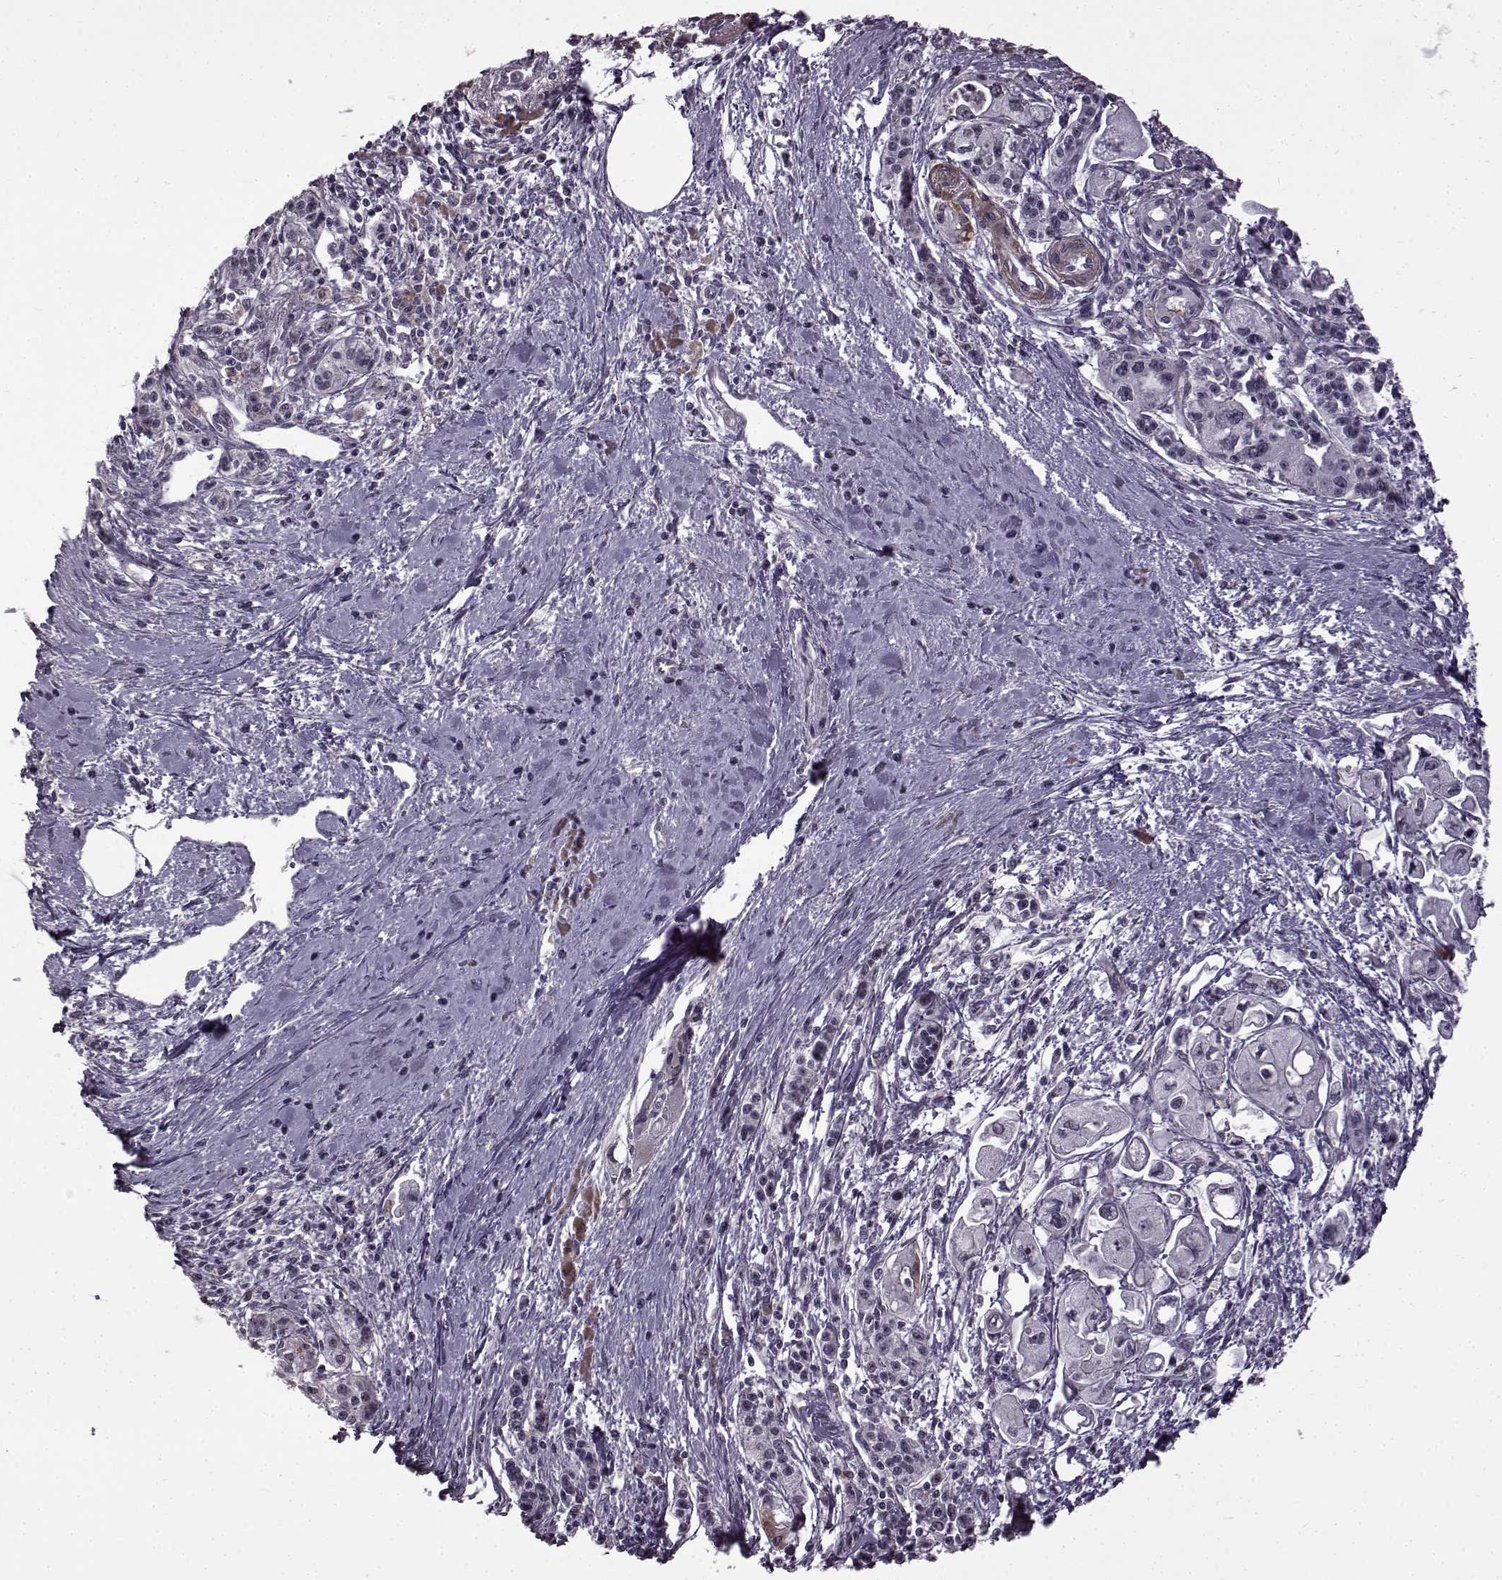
{"staining": {"intensity": "negative", "quantity": "none", "location": "none"}, "tissue": "pancreatic cancer", "cell_type": "Tumor cells", "image_type": "cancer", "snomed": [{"axis": "morphology", "description": "Adenocarcinoma, NOS"}, {"axis": "topography", "description": "Pancreas"}], "caption": "A high-resolution micrograph shows immunohistochemistry (IHC) staining of pancreatic adenocarcinoma, which shows no significant expression in tumor cells.", "gene": "SYNPO2", "patient": {"sex": "male", "age": 70}}